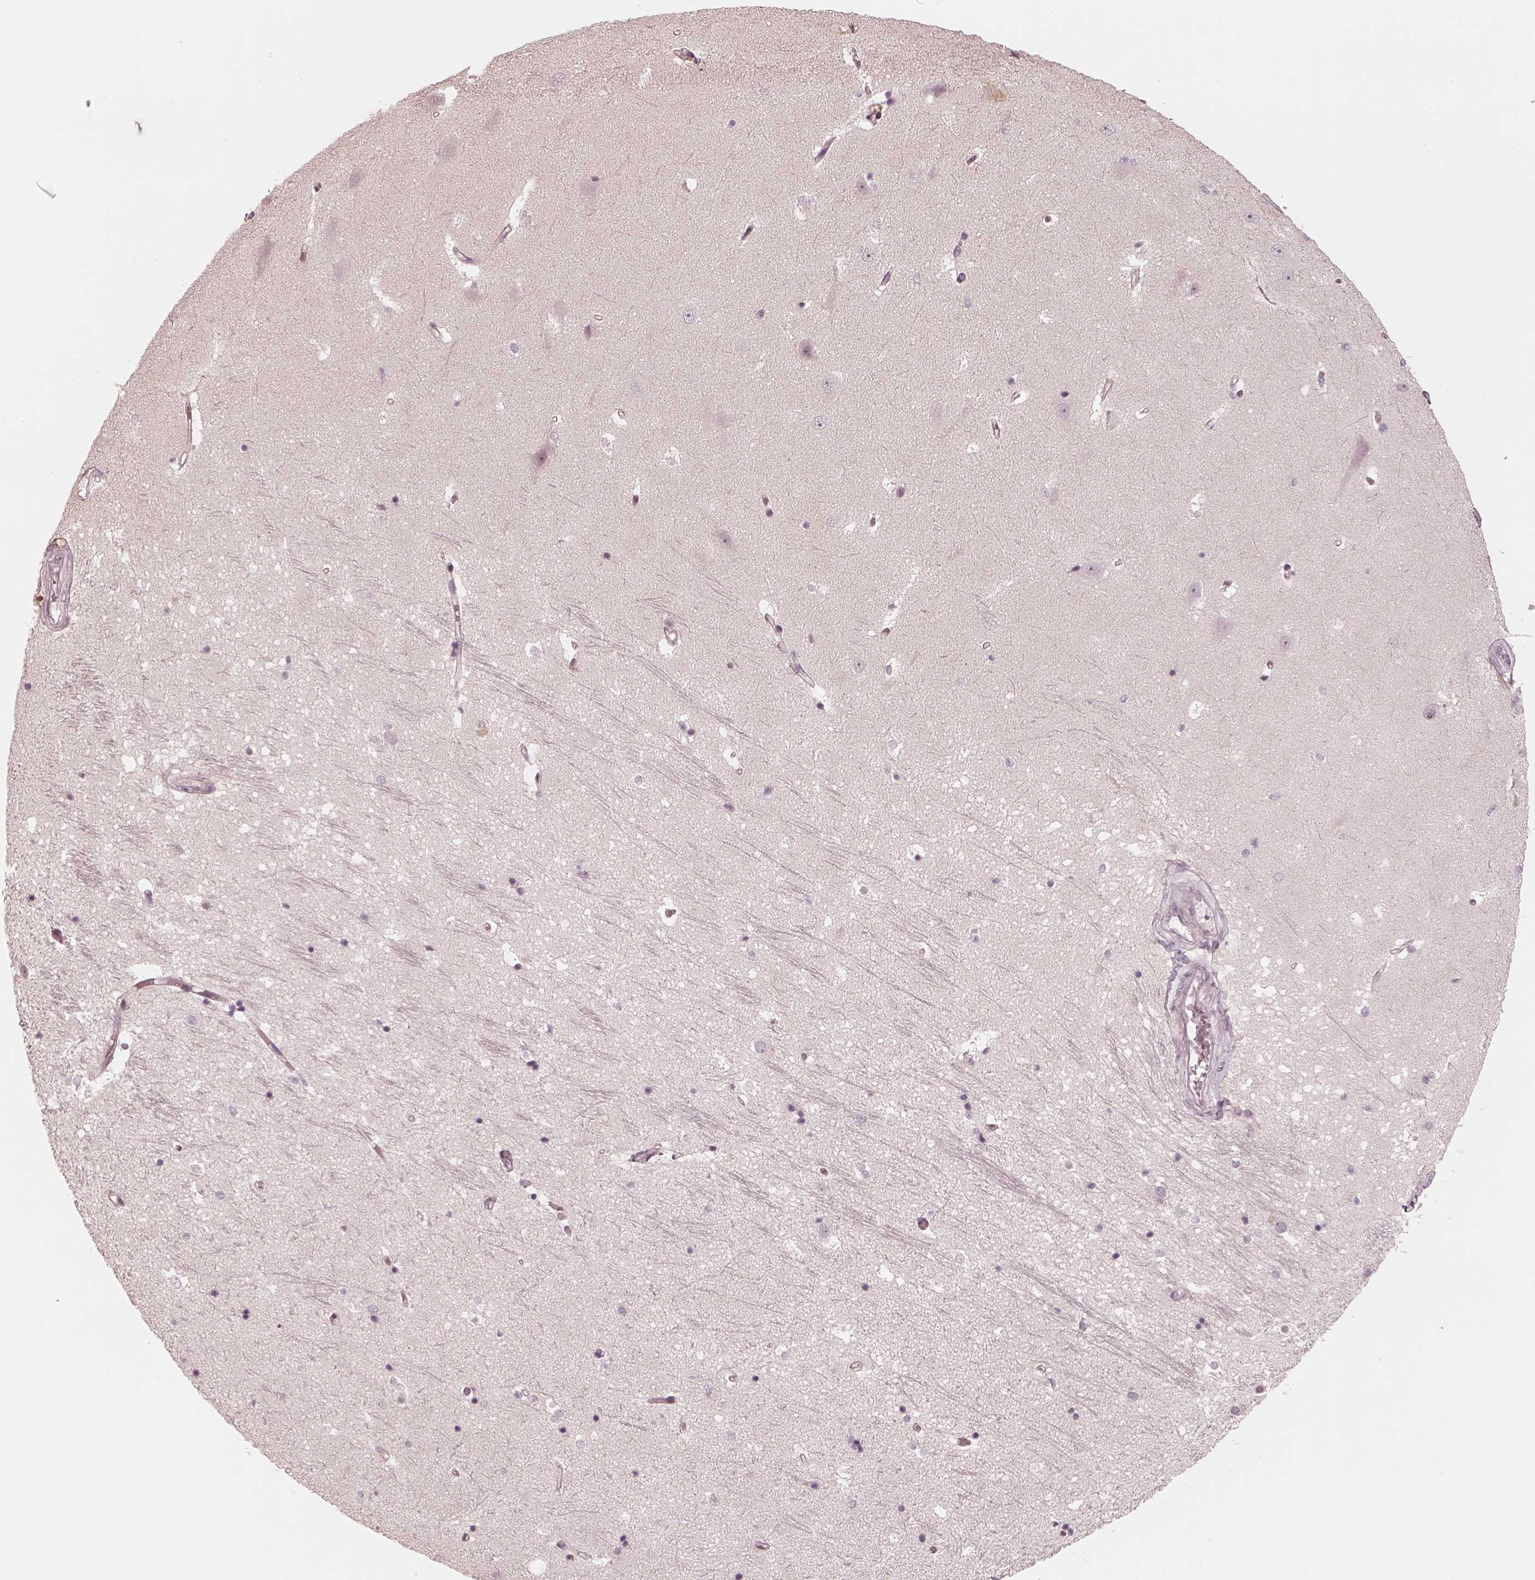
{"staining": {"intensity": "negative", "quantity": "none", "location": "none"}, "tissue": "hippocampus", "cell_type": "Glial cells", "image_type": "normal", "snomed": [{"axis": "morphology", "description": "Normal tissue, NOS"}, {"axis": "topography", "description": "Hippocampus"}], "caption": "High magnification brightfield microscopy of unremarkable hippocampus stained with DAB (3,3'-diaminobenzidine) (brown) and counterstained with hematoxylin (blue): glial cells show no significant positivity. (Stains: DAB immunohistochemistry with hematoxylin counter stain, Microscopy: brightfield microscopy at high magnification).", "gene": "CHIT1", "patient": {"sex": "male", "age": 44}}